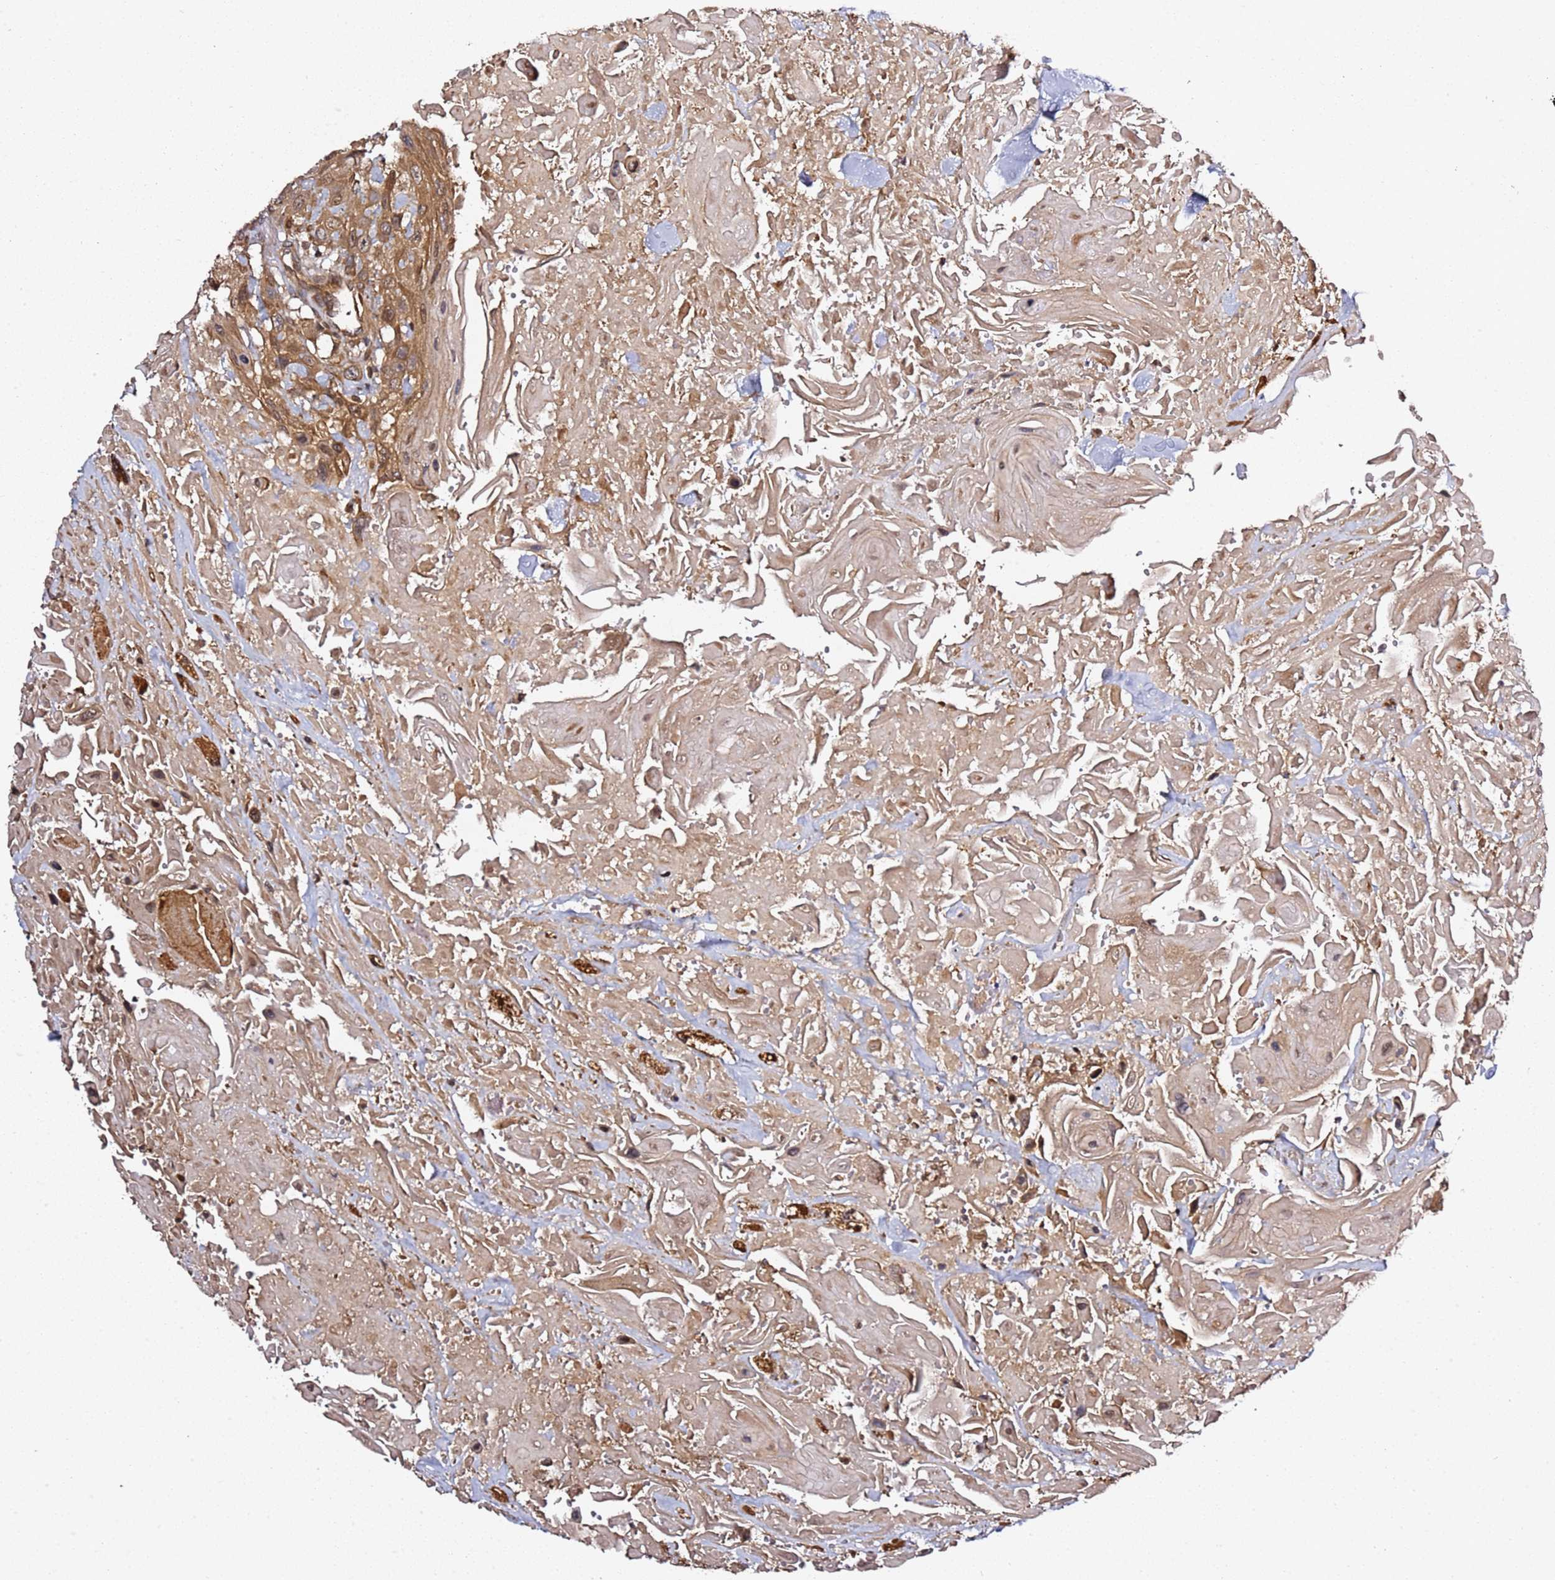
{"staining": {"intensity": "moderate", "quantity": "25%-75%", "location": "cytoplasmic/membranous"}, "tissue": "head and neck cancer", "cell_type": "Tumor cells", "image_type": "cancer", "snomed": [{"axis": "morphology", "description": "Squamous cell carcinoma, NOS"}, {"axis": "topography", "description": "Head-Neck"}], "caption": "High-magnification brightfield microscopy of head and neck squamous cell carcinoma stained with DAB (3,3'-diaminobenzidine) (brown) and counterstained with hematoxylin (blue). tumor cells exhibit moderate cytoplasmic/membranous staining is identified in about25%-75% of cells.", "gene": "PRKAB2", "patient": {"sex": "male", "age": 81}}